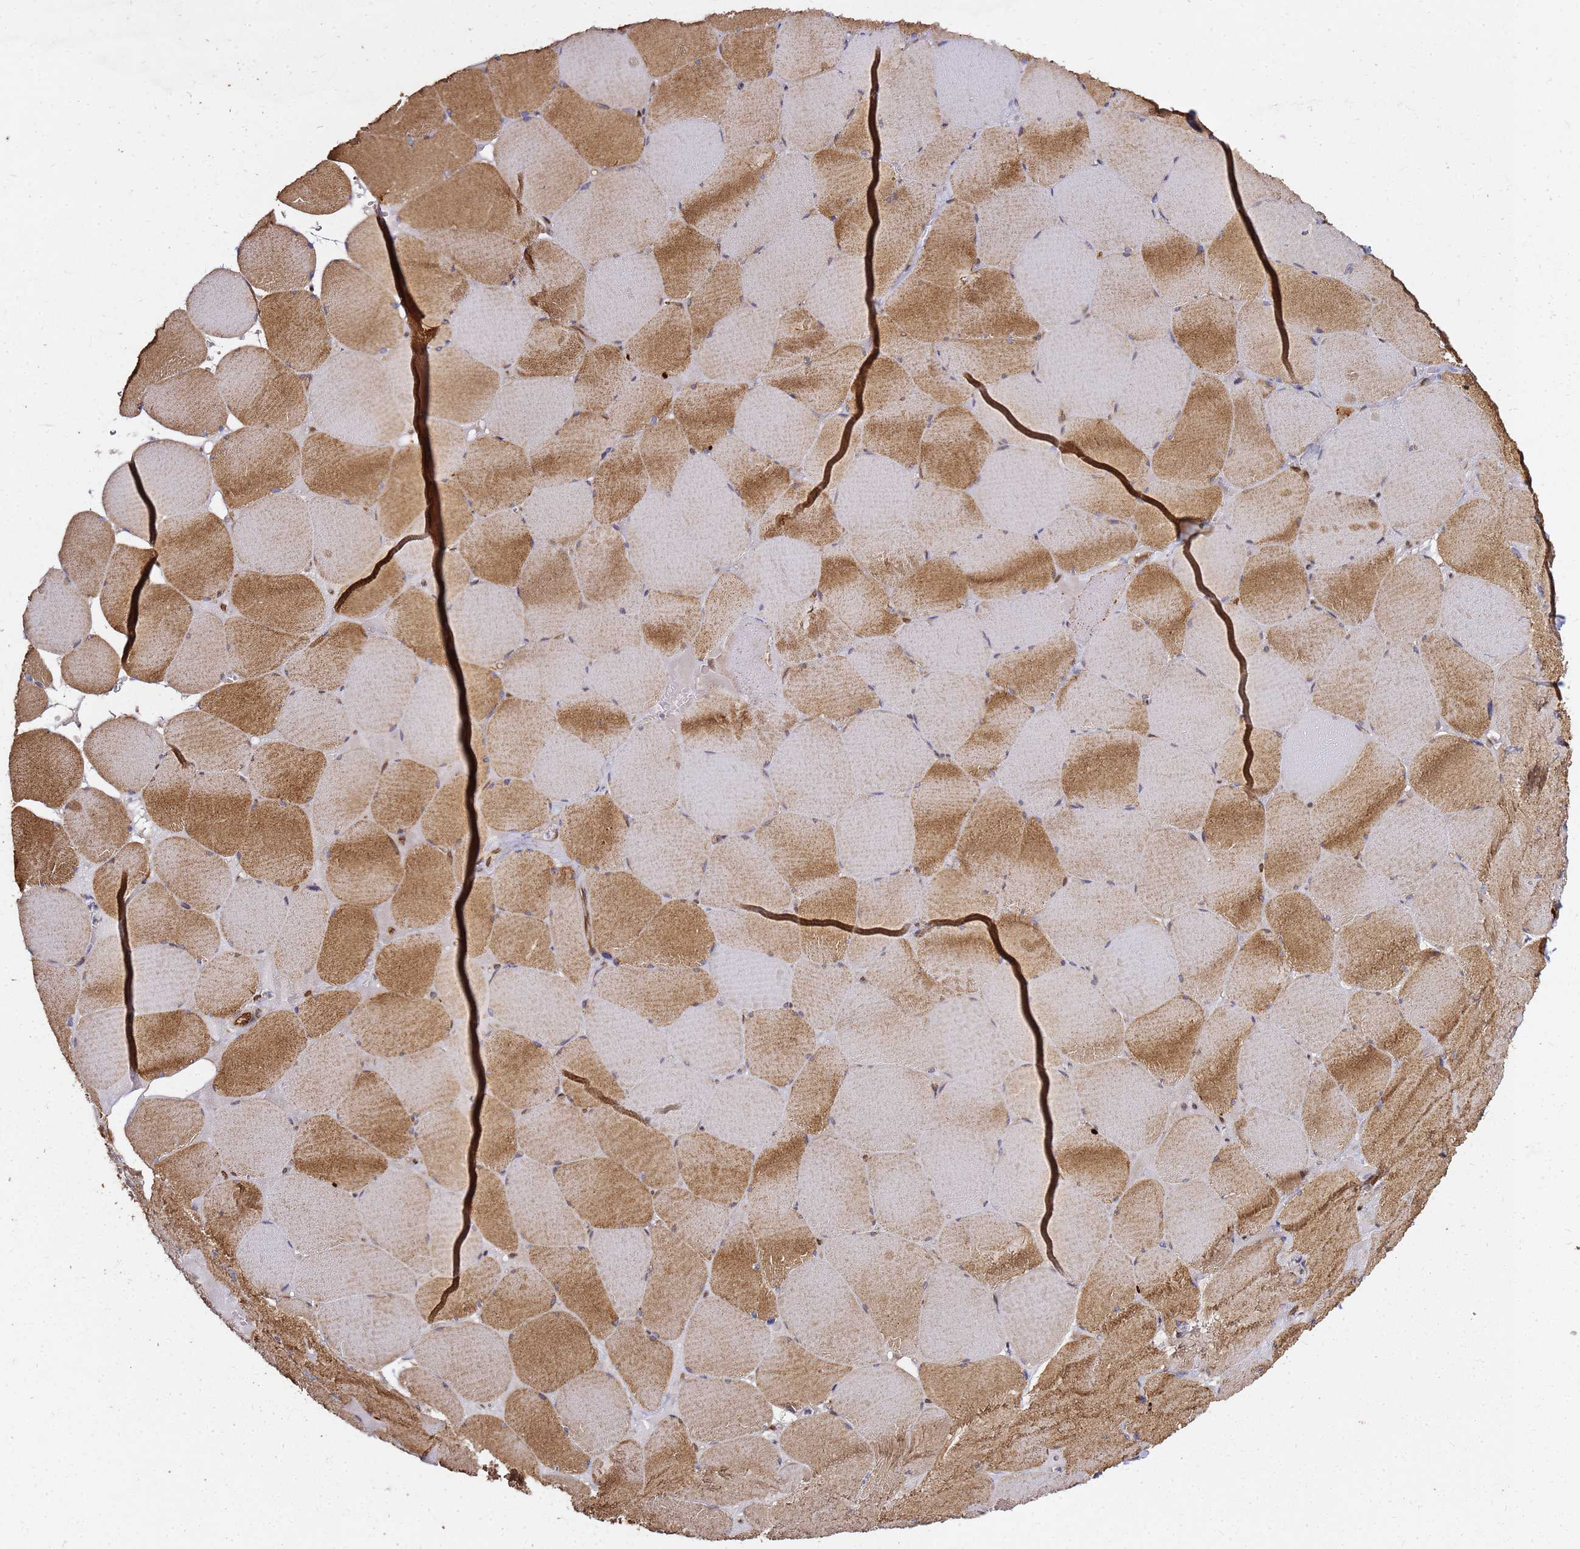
{"staining": {"intensity": "strong", "quantity": "25%-75%", "location": "cytoplasmic/membranous"}, "tissue": "skeletal muscle", "cell_type": "Myocytes", "image_type": "normal", "snomed": [{"axis": "morphology", "description": "Normal tissue, NOS"}, {"axis": "topography", "description": "Skeletal muscle"}, {"axis": "topography", "description": "Head-Neck"}], "caption": "About 25%-75% of myocytes in benign human skeletal muscle reveal strong cytoplasmic/membranous protein expression as visualized by brown immunohistochemical staining.", "gene": "NUDT14", "patient": {"sex": "male", "age": 66}}